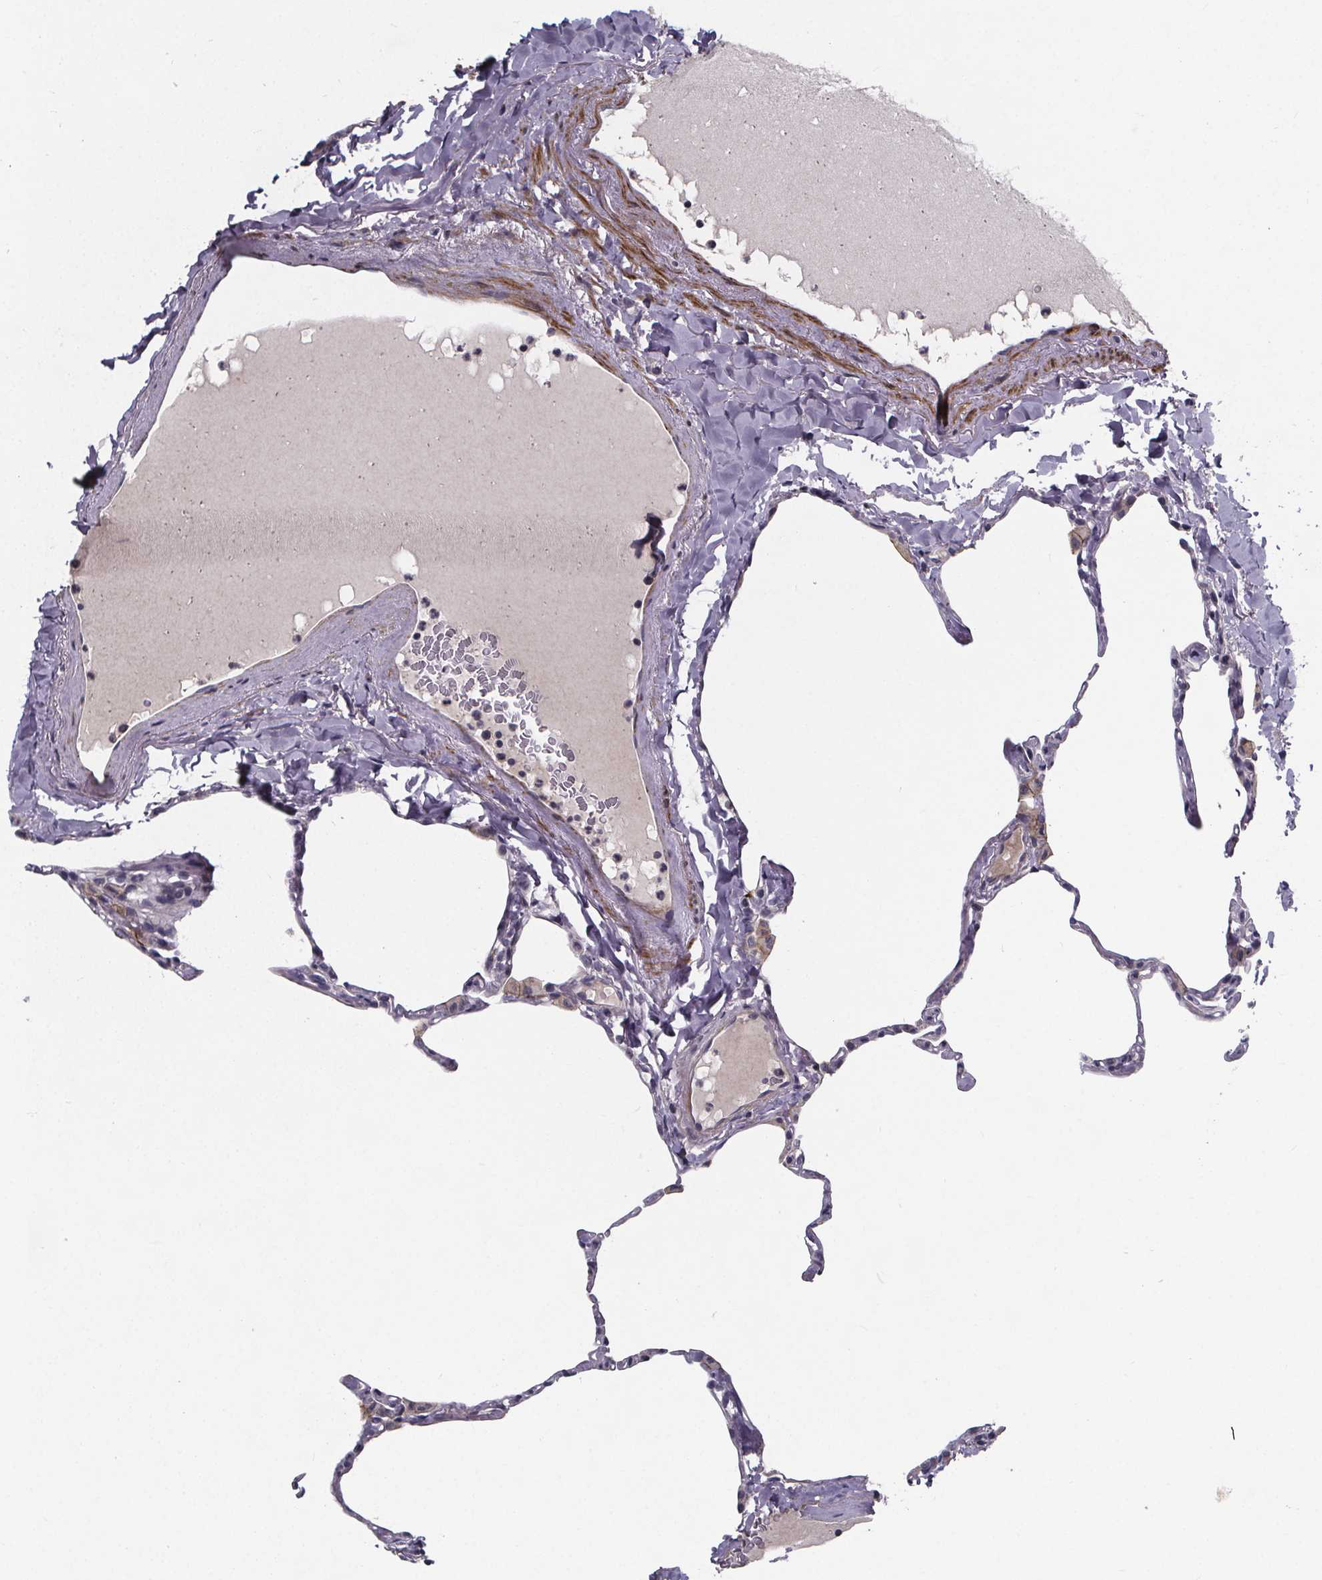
{"staining": {"intensity": "negative", "quantity": "none", "location": "none"}, "tissue": "lung", "cell_type": "Alveolar cells", "image_type": "normal", "snomed": [{"axis": "morphology", "description": "Normal tissue, NOS"}, {"axis": "topography", "description": "Lung"}], "caption": "An IHC micrograph of benign lung is shown. There is no staining in alveolar cells of lung. (Brightfield microscopy of DAB (3,3'-diaminobenzidine) IHC at high magnification).", "gene": "FBXW2", "patient": {"sex": "male", "age": 65}}